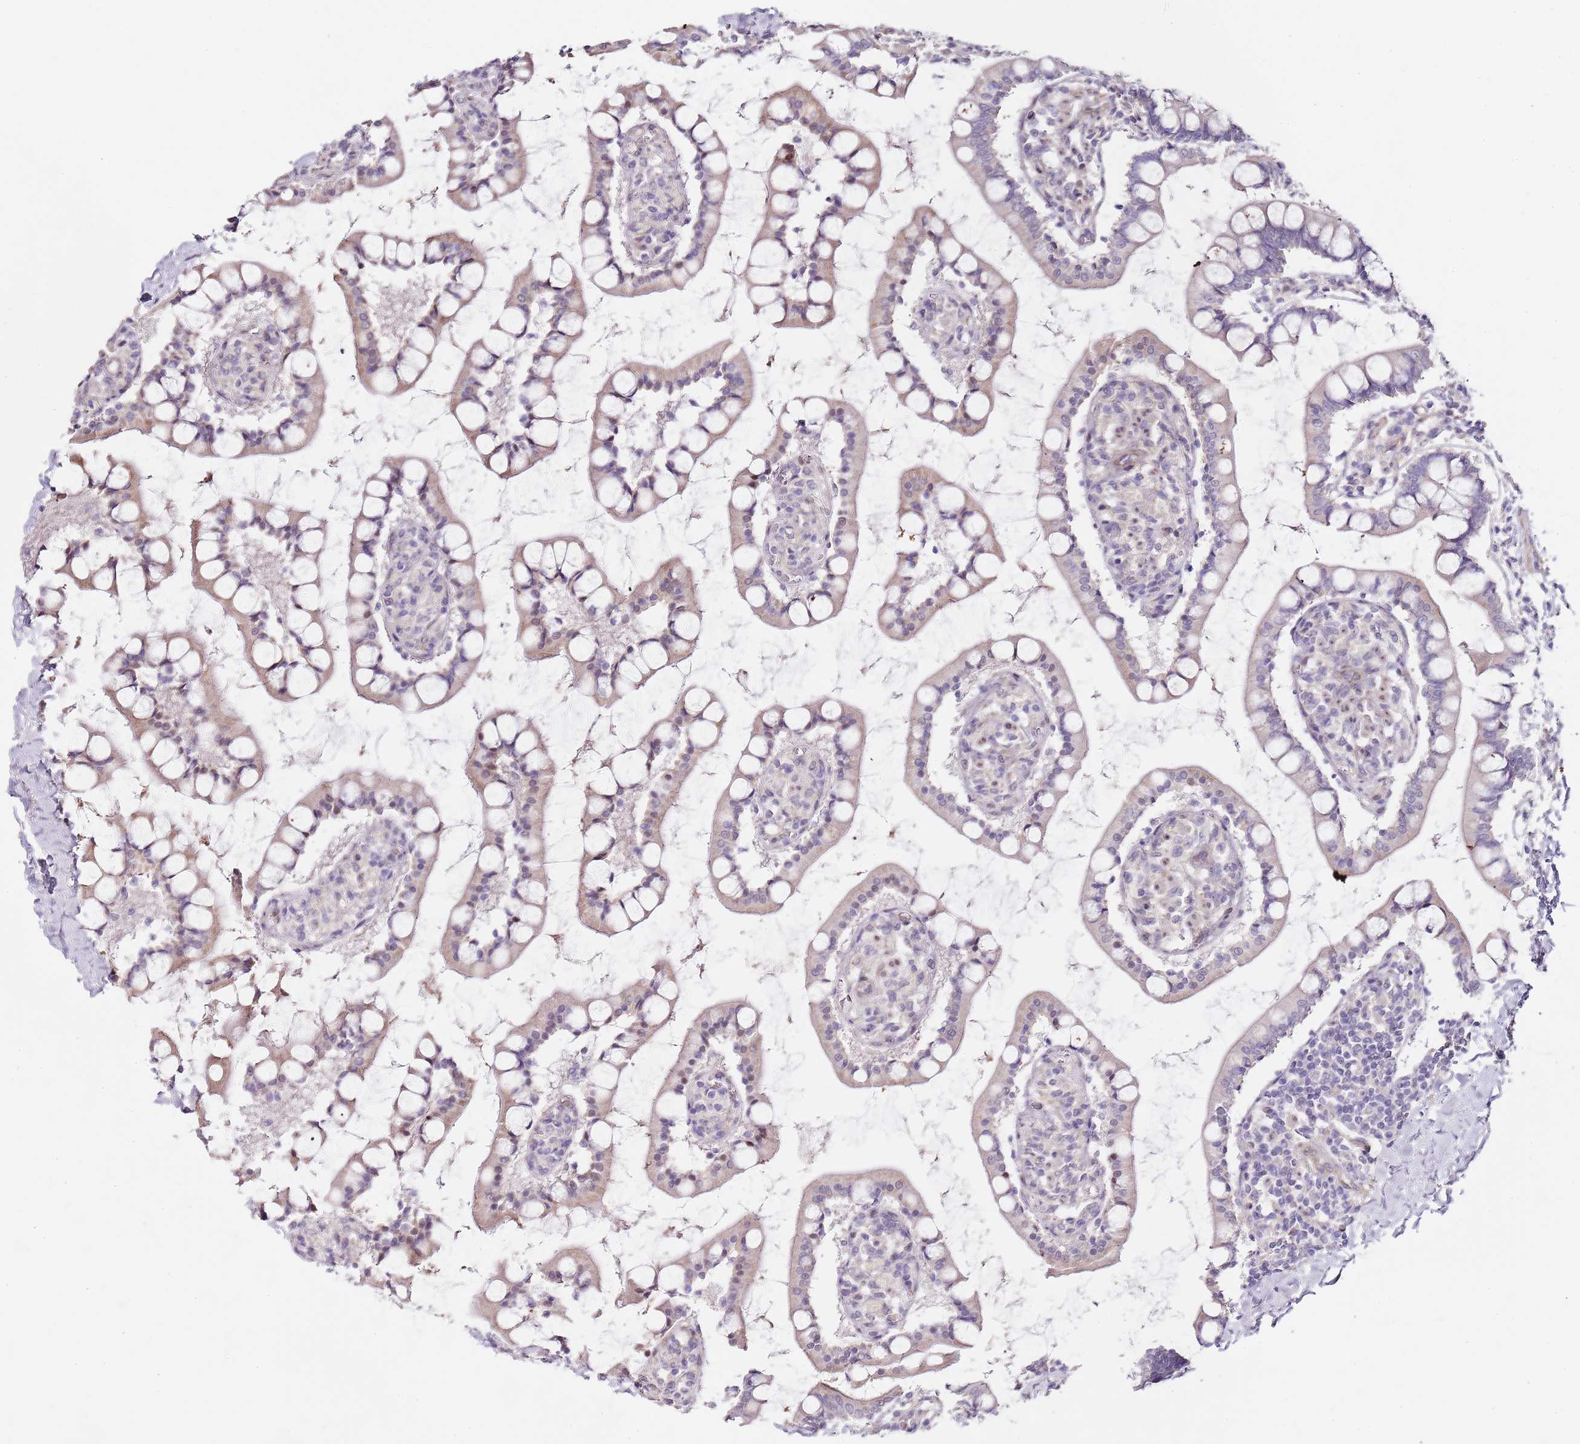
{"staining": {"intensity": "moderate", "quantity": "25%-75%", "location": "cytoplasmic/membranous"}, "tissue": "small intestine", "cell_type": "Glandular cells", "image_type": "normal", "snomed": [{"axis": "morphology", "description": "Normal tissue, NOS"}, {"axis": "topography", "description": "Small intestine"}], "caption": "Brown immunohistochemical staining in unremarkable small intestine demonstrates moderate cytoplasmic/membranous expression in about 25%-75% of glandular cells.", "gene": "TBC1D9", "patient": {"sex": "male", "age": 52}}